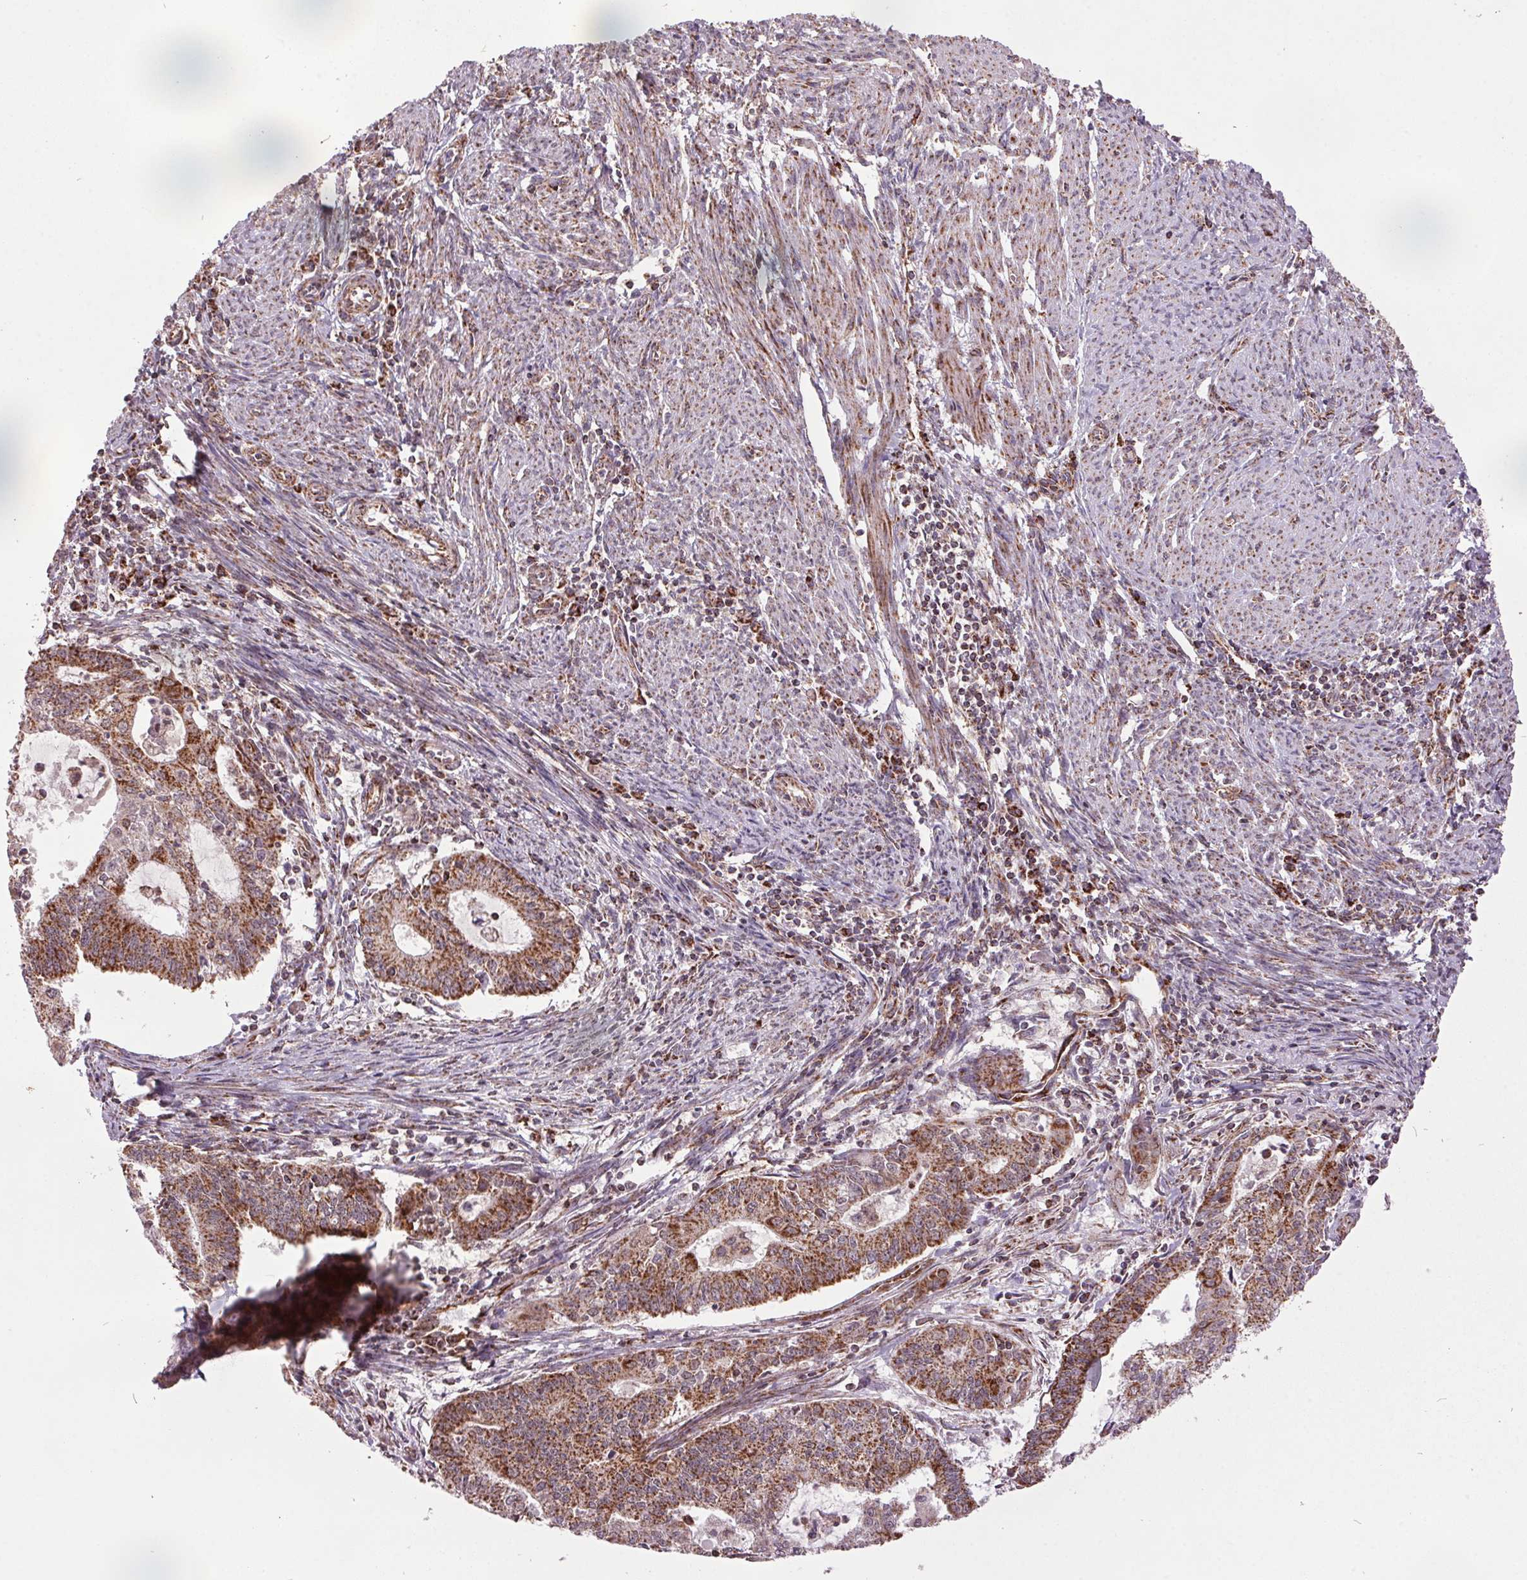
{"staining": {"intensity": "strong", "quantity": ">75%", "location": "cytoplasmic/membranous"}, "tissue": "endometrial cancer", "cell_type": "Tumor cells", "image_type": "cancer", "snomed": [{"axis": "morphology", "description": "Adenocarcinoma, NOS"}, {"axis": "topography", "description": "Endometrium"}], "caption": "A brown stain shows strong cytoplasmic/membranous positivity of a protein in endometrial adenocarcinoma tumor cells.", "gene": "NDUFS6", "patient": {"sex": "female", "age": 61}}